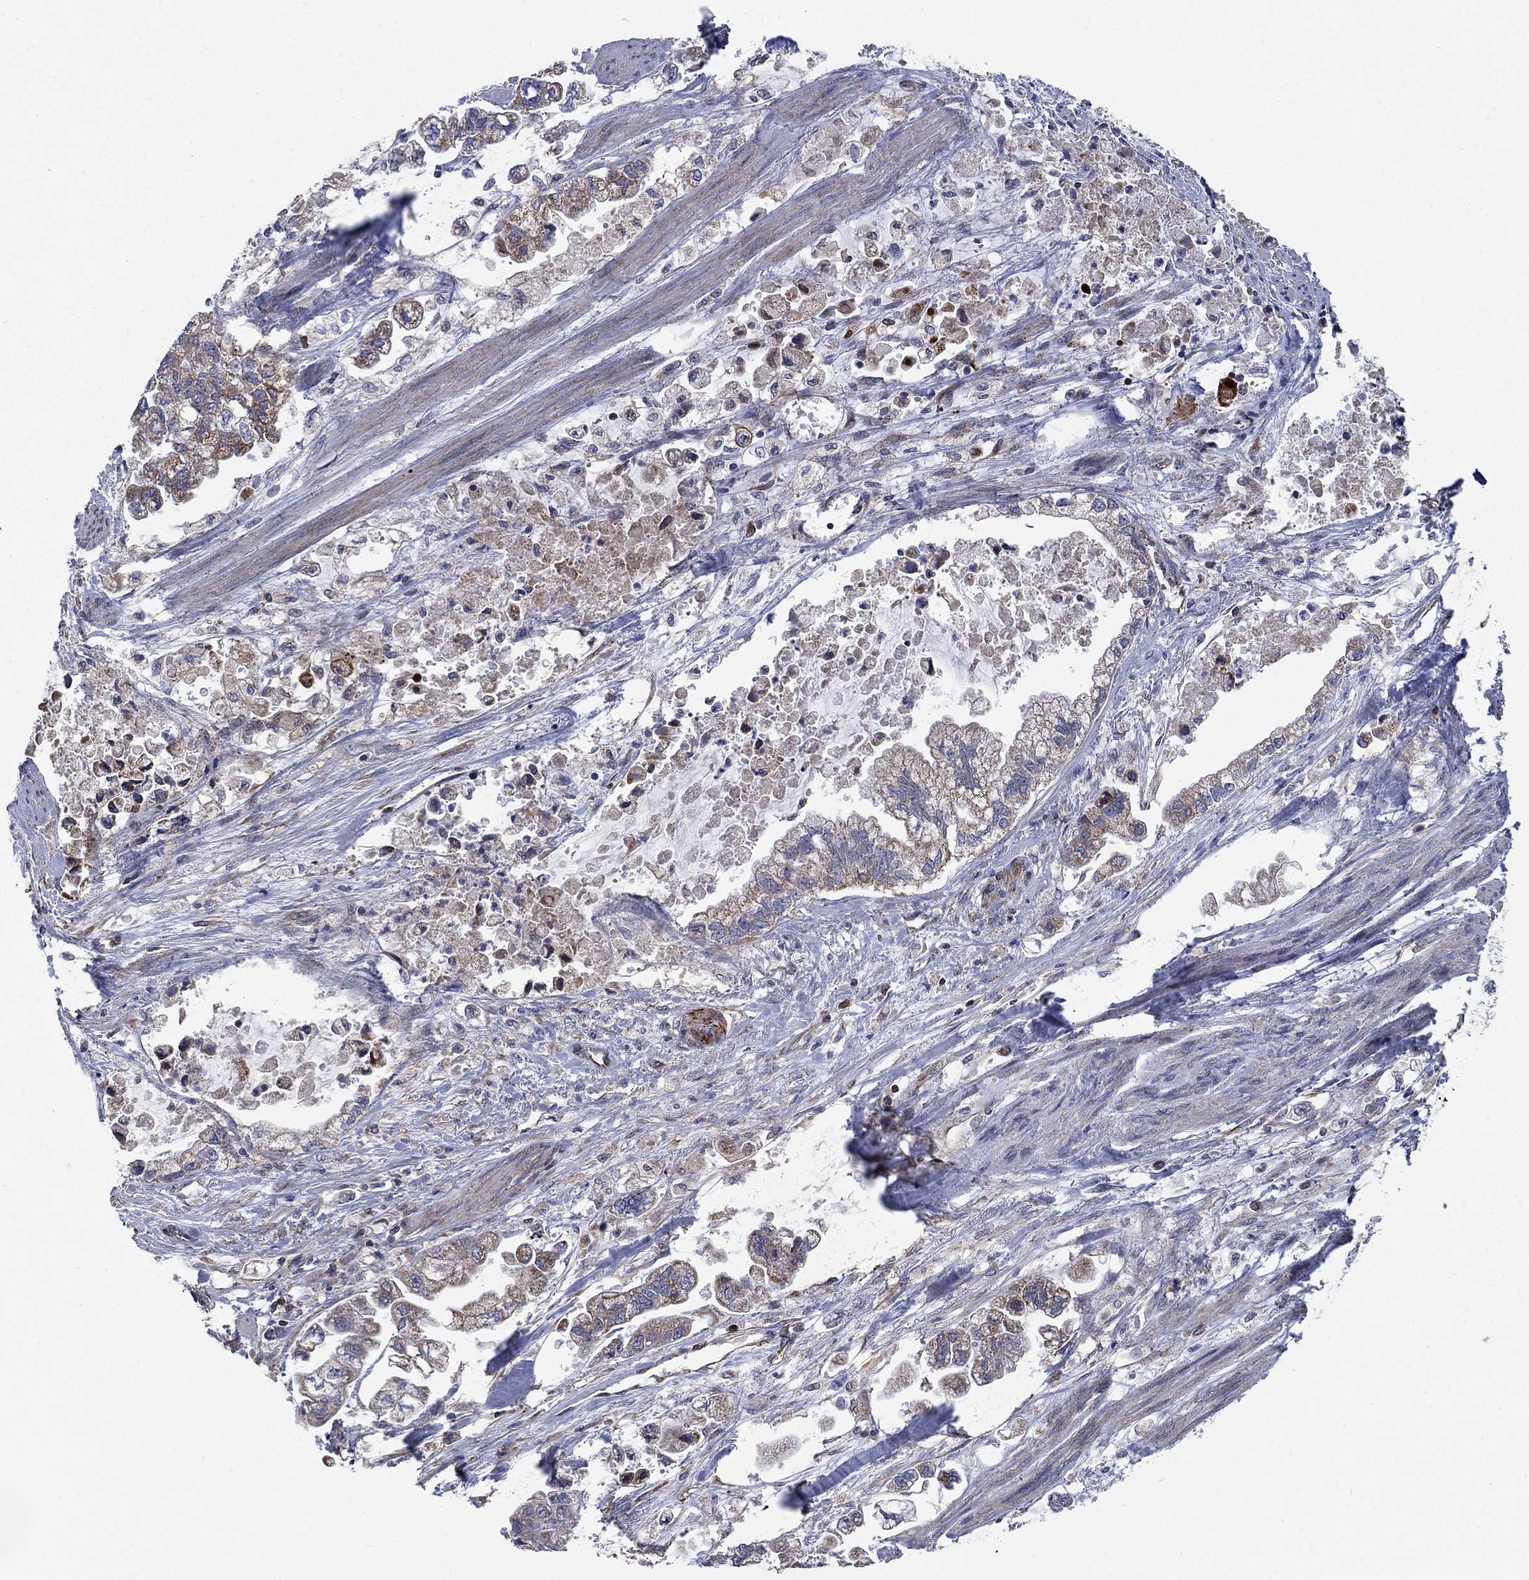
{"staining": {"intensity": "moderate", "quantity": "25%-75%", "location": "cytoplasmic/membranous"}, "tissue": "stomach cancer", "cell_type": "Tumor cells", "image_type": "cancer", "snomed": [{"axis": "morphology", "description": "Normal tissue, NOS"}, {"axis": "morphology", "description": "Adenocarcinoma, NOS"}, {"axis": "topography", "description": "Stomach"}], "caption": "DAB immunohistochemical staining of human stomach cancer demonstrates moderate cytoplasmic/membranous protein expression in approximately 25%-75% of tumor cells.", "gene": "NDUFC1", "patient": {"sex": "male", "age": 62}}